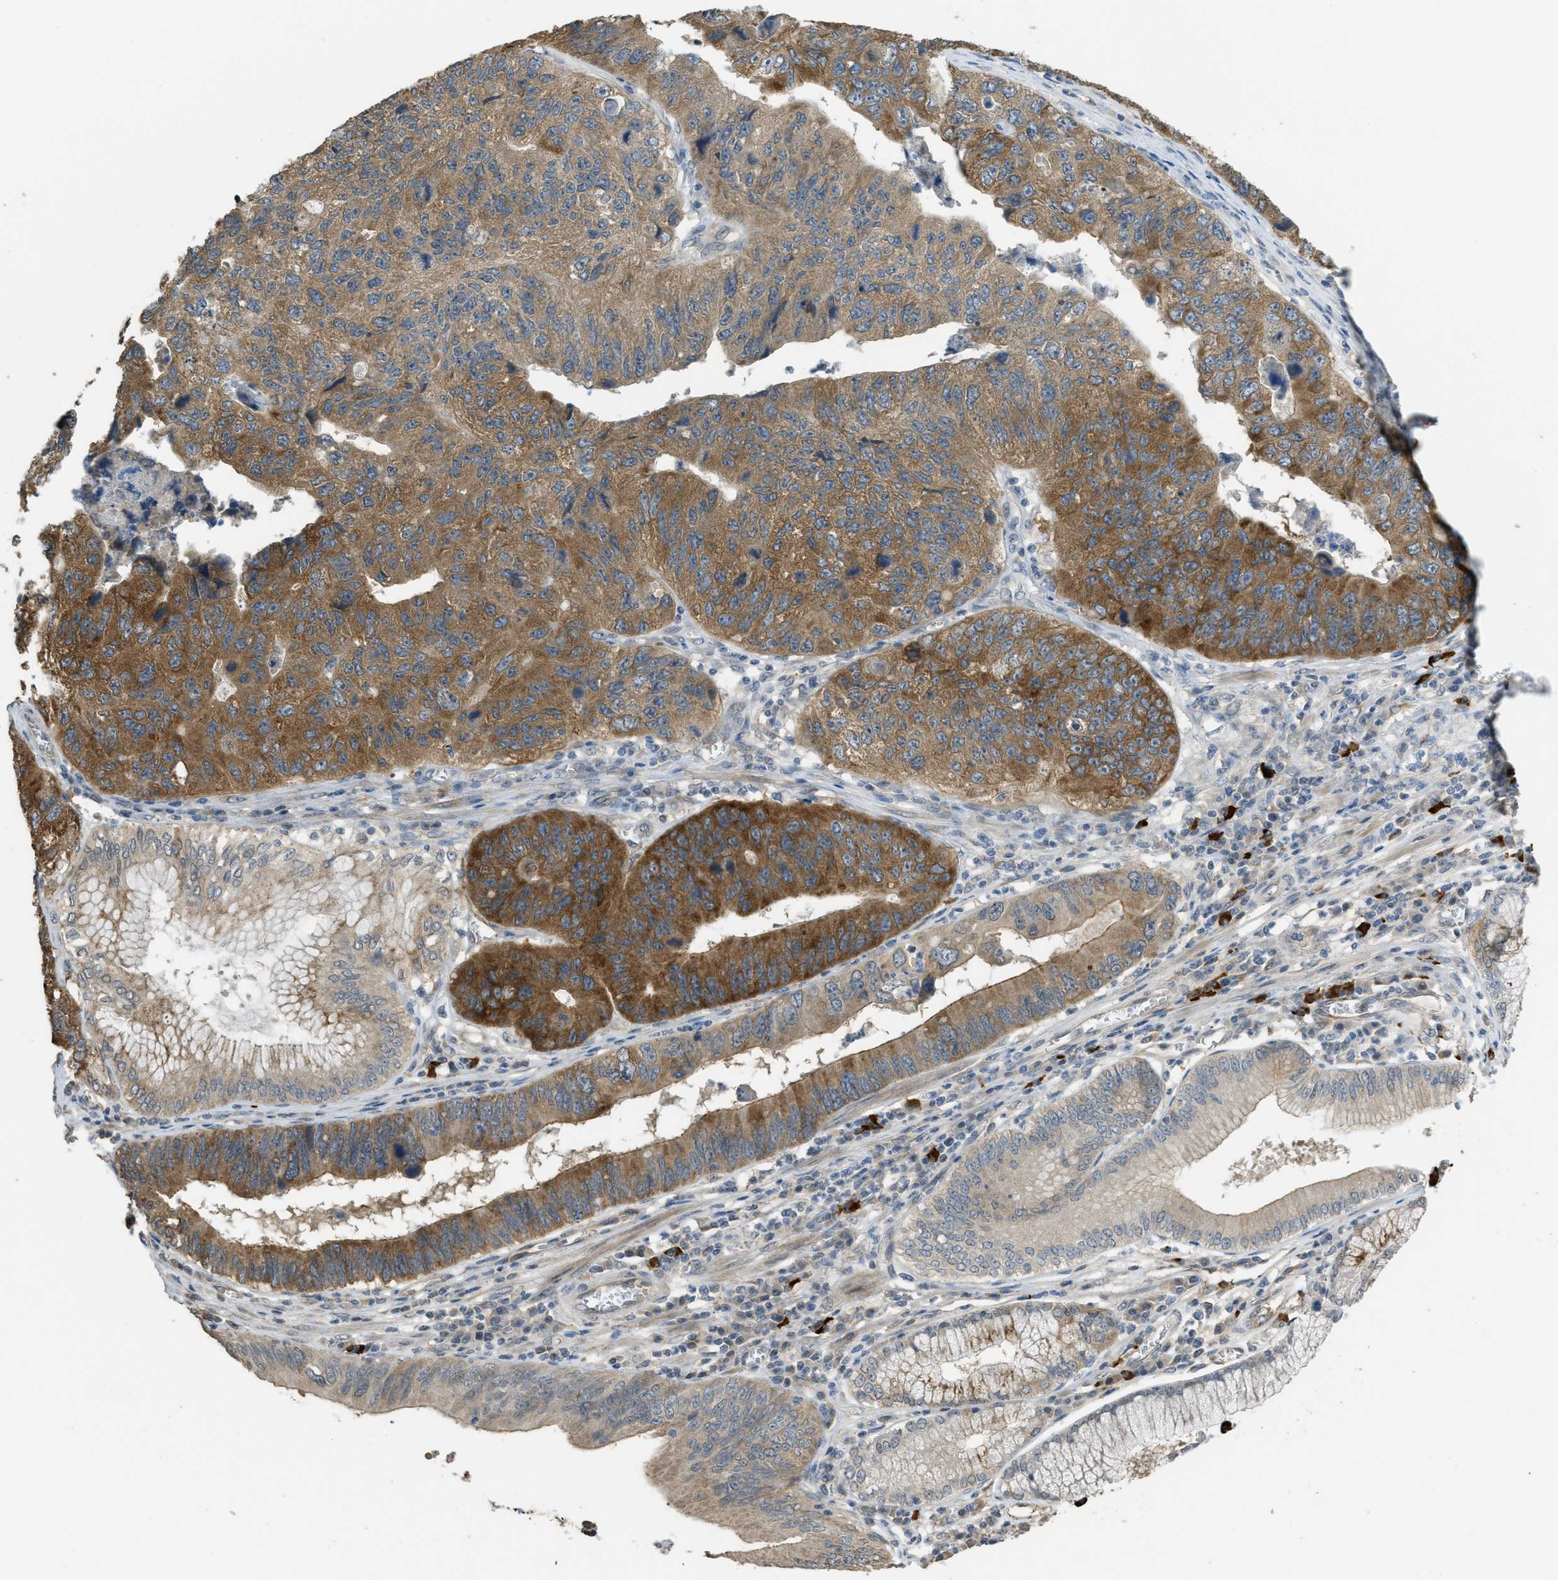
{"staining": {"intensity": "strong", "quantity": ">75%", "location": "cytoplasmic/membranous"}, "tissue": "stomach cancer", "cell_type": "Tumor cells", "image_type": "cancer", "snomed": [{"axis": "morphology", "description": "Adenocarcinoma, NOS"}, {"axis": "topography", "description": "Stomach"}], "caption": "This is a micrograph of immunohistochemistry (IHC) staining of stomach cancer (adenocarcinoma), which shows strong expression in the cytoplasmic/membranous of tumor cells.", "gene": "IGF2BP2", "patient": {"sex": "male", "age": 59}}